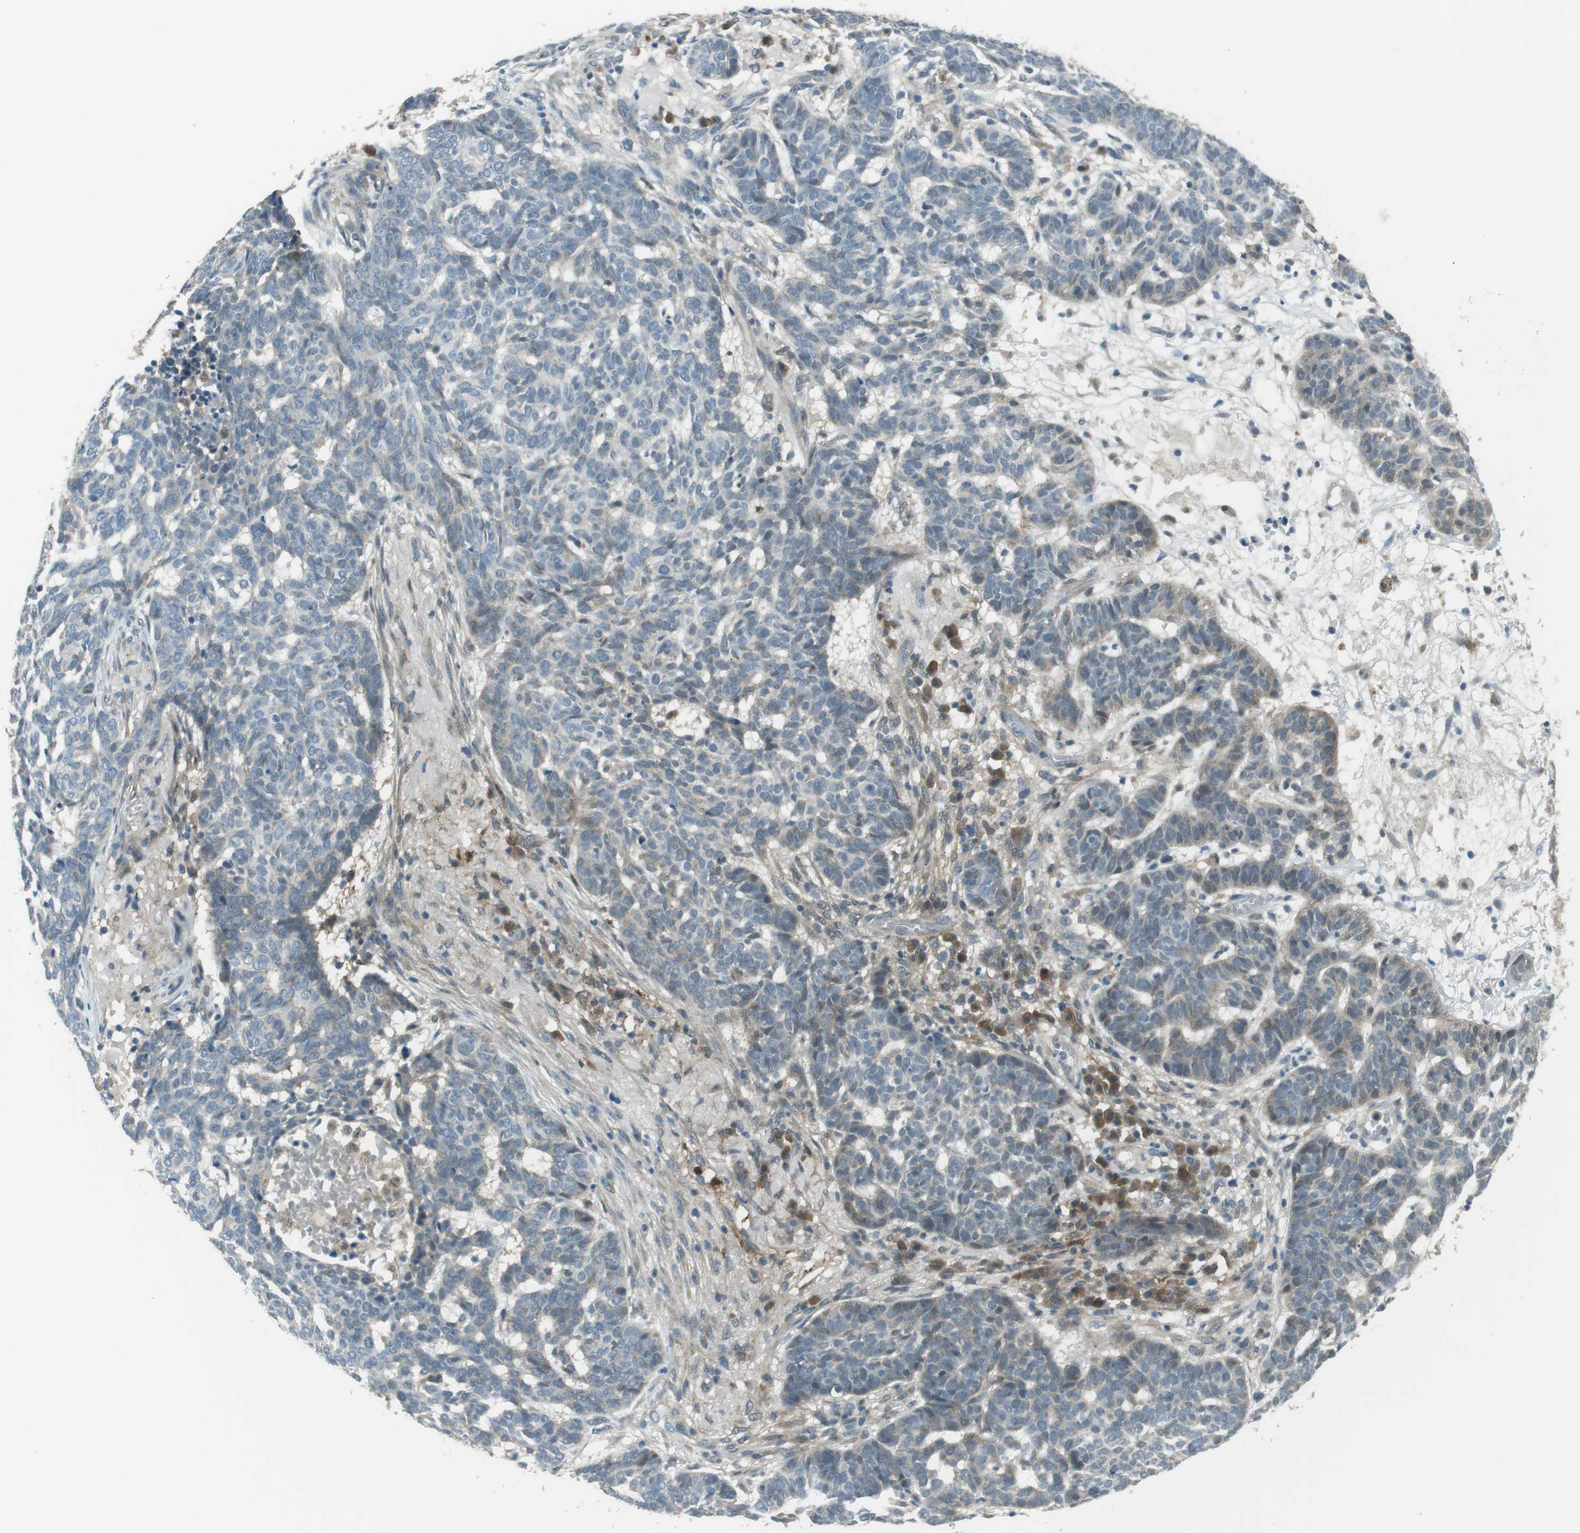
{"staining": {"intensity": "negative", "quantity": "none", "location": "none"}, "tissue": "skin cancer", "cell_type": "Tumor cells", "image_type": "cancer", "snomed": [{"axis": "morphology", "description": "Basal cell carcinoma"}, {"axis": "topography", "description": "Skin"}], "caption": "Basal cell carcinoma (skin) was stained to show a protein in brown. There is no significant staining in tumor cells.", "gene": "MFAP3", "patient": {"sex": "male", "age": 85}}